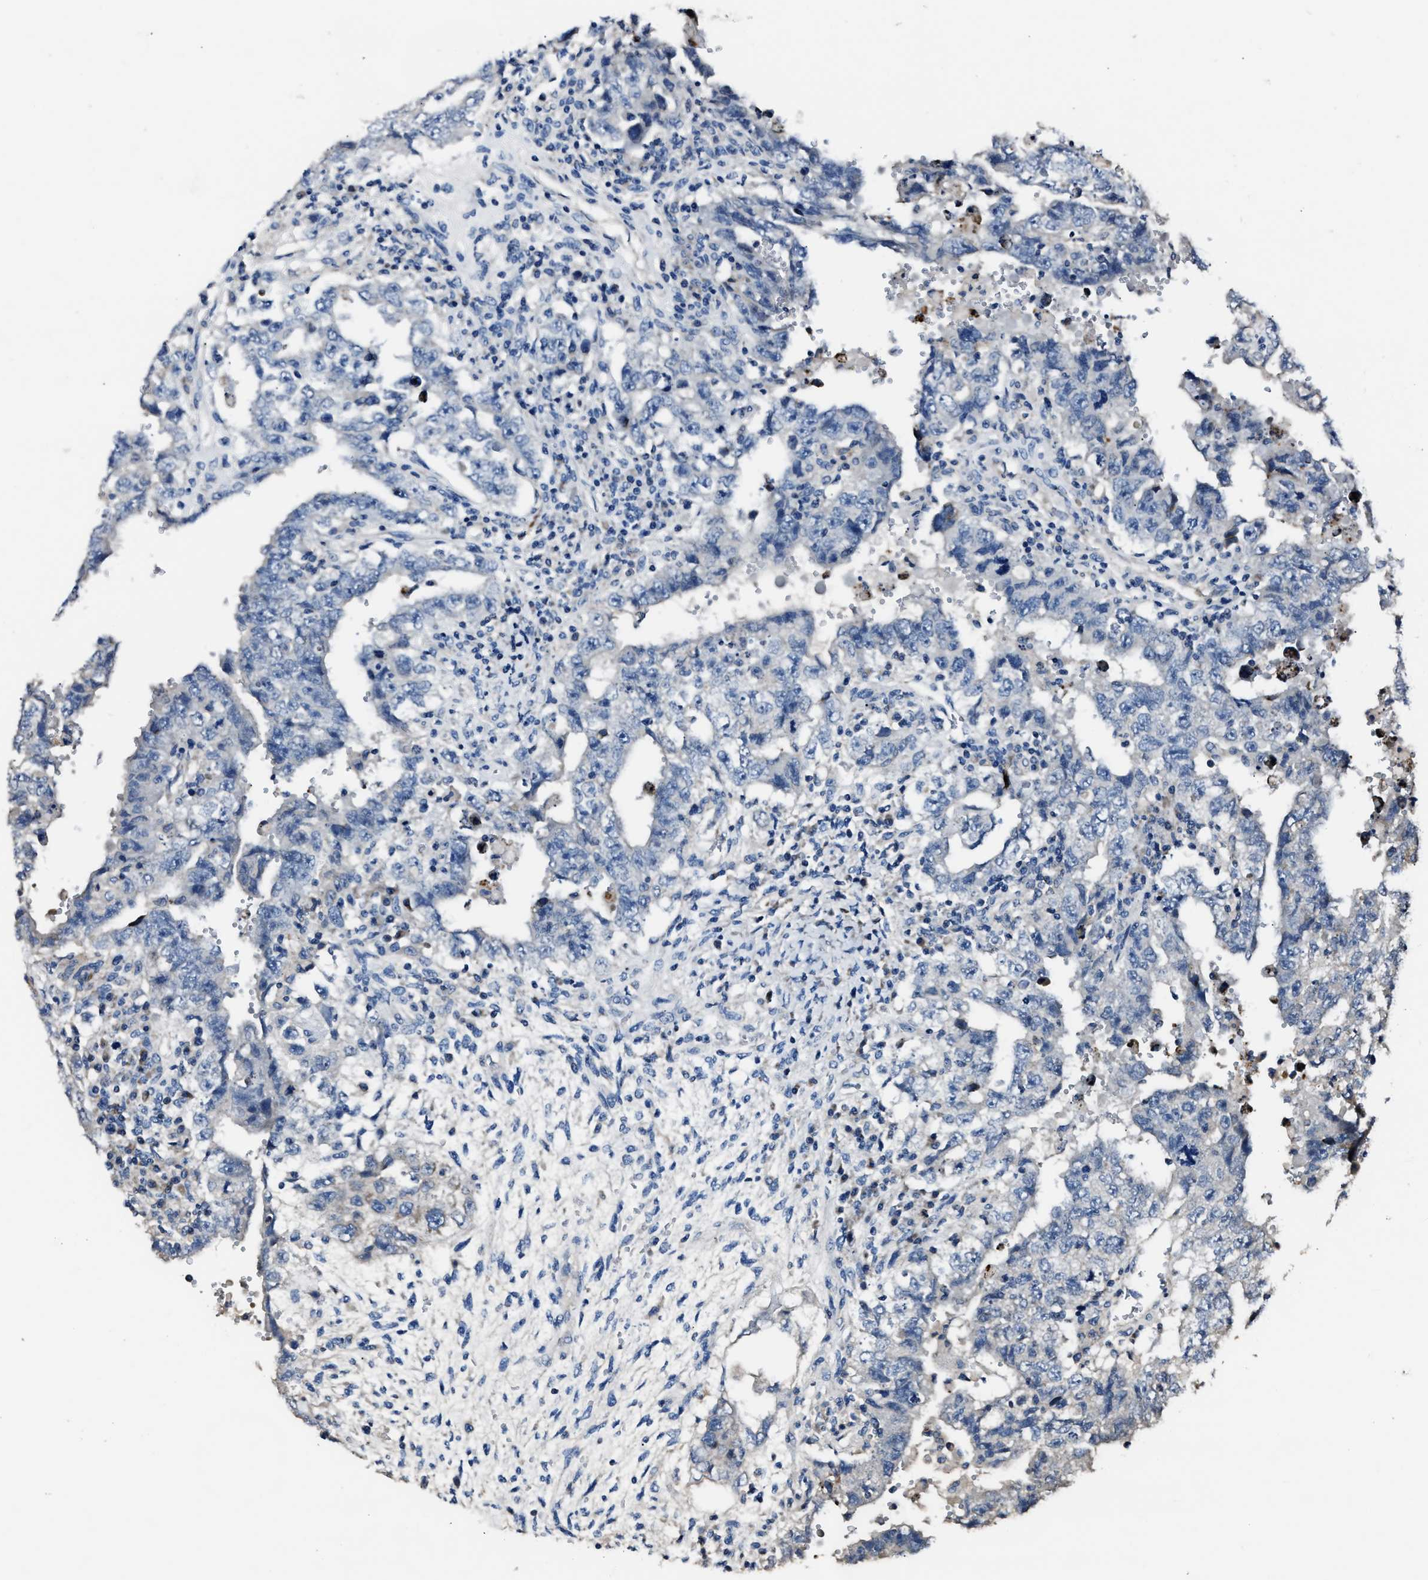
{"staining": {"intensity": "negative", "quantity": "none", "location": "none"}, "tissue": "testis cancer", "cell_type": "Tumor cells", "image_type": "cancer", "snomed": [{"axis": "morphology", "description": "Carcinoma, Embryonal, NOS"}, {"axis": "topography", "description": "Testis"}], "caption": "High power microscopy micrograph of an immunohistochemistry (IHC) micrograph of embryonal carcinoma (testis), revealing no significant positivity in tumor cells.", "gene": "DNAJC24", "patient": {"sex": "male", "age": 26}}